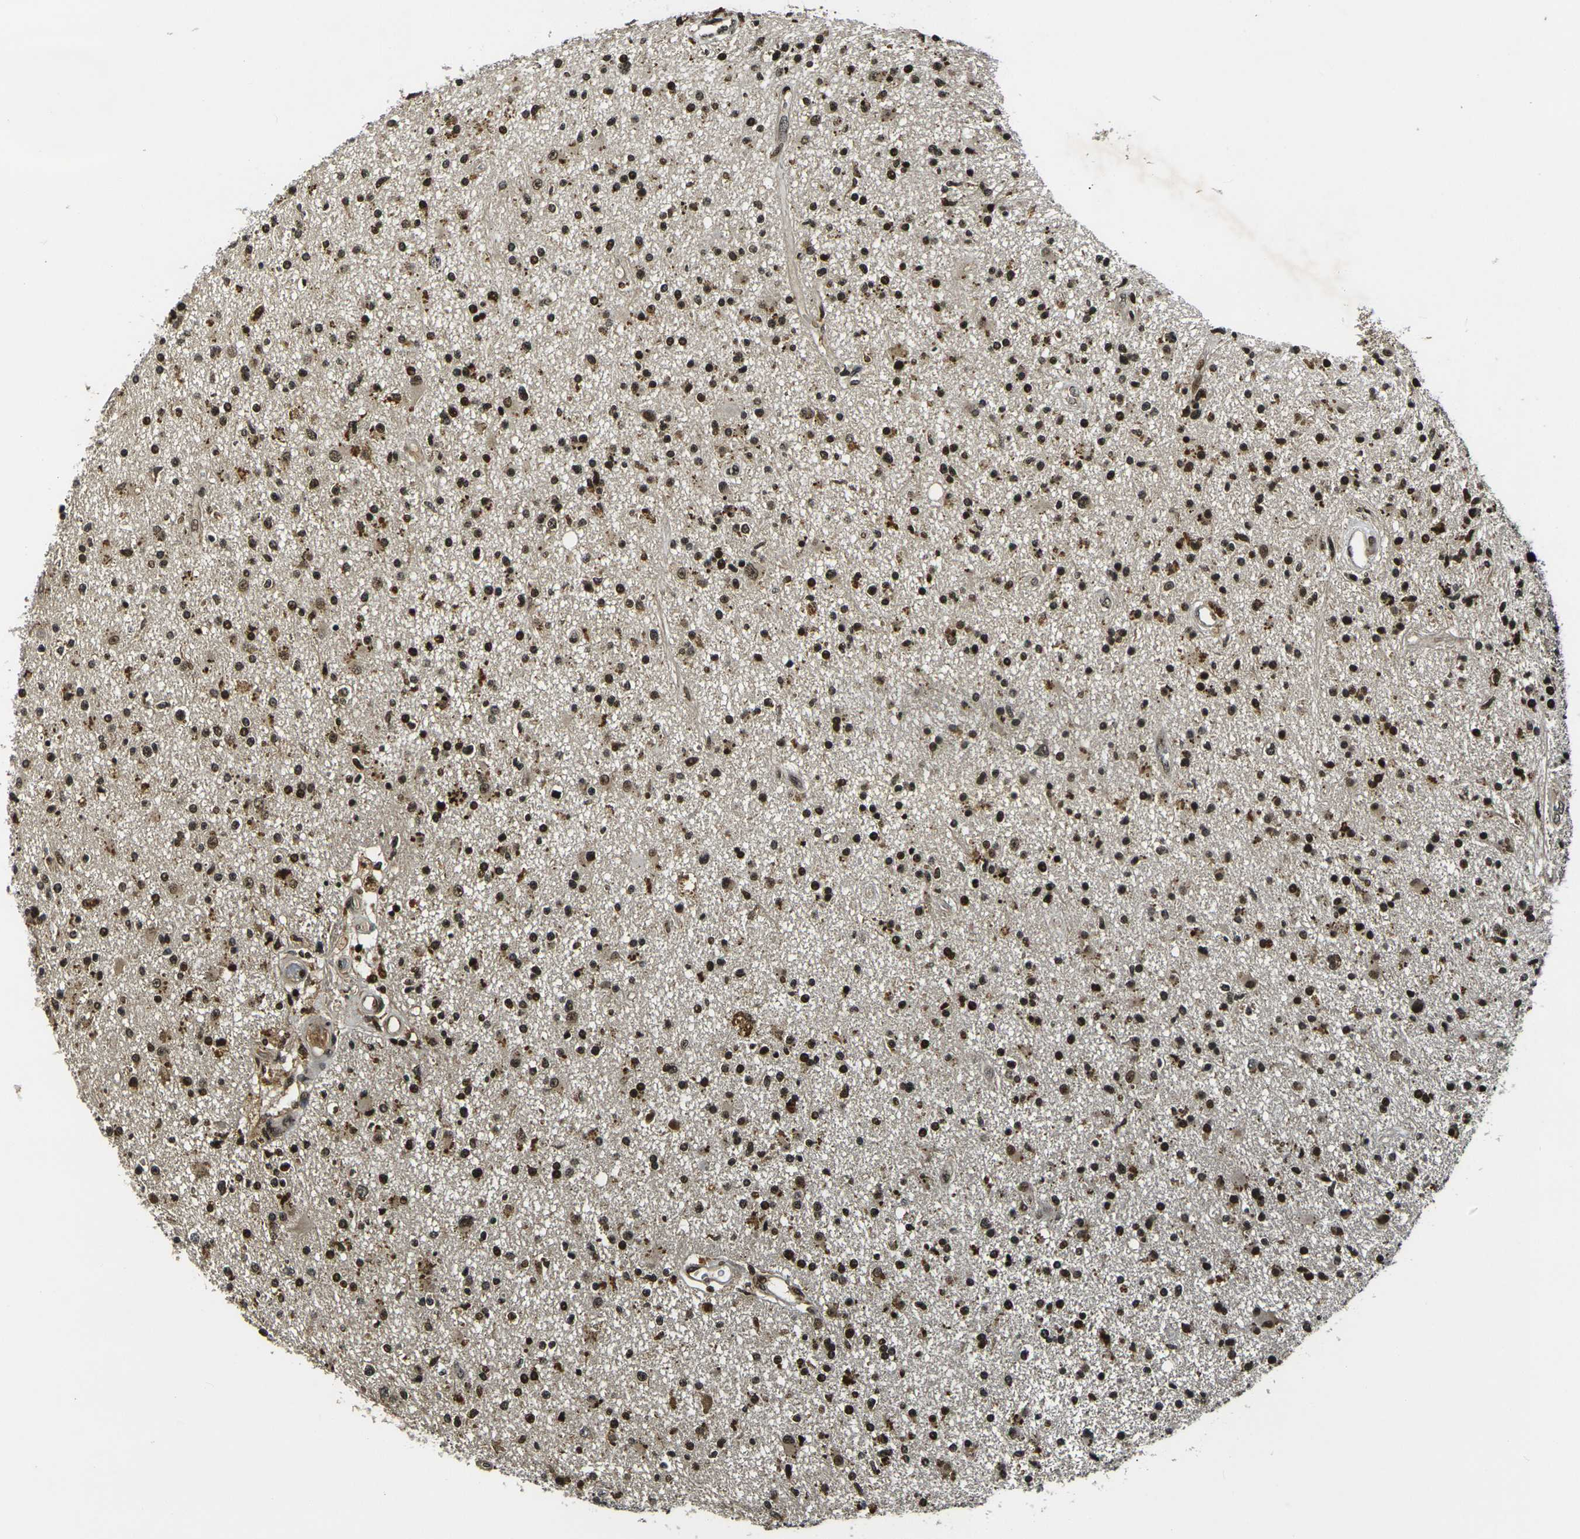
{"staining": {"intensity": "strong", "quantity": ">75%", "location": "nuclear"}, "tissue": "glioma", "cell_type": "Tumor cells", "image_type": "cancer", "snomed": [{"axis": "morphology", "description": "Glioma, malignant, High grade"}, {"axis": "topography", "description": "Brain"}], "caption": "The image exhibits staining of malignant glioma (high-grade), revealing strong nuclear protein positivity (brown color) within tumor cells. Nuclei are stained in blue.", "gene": "ACTL6A", "patient": {"sex": "male", "age": 33}}